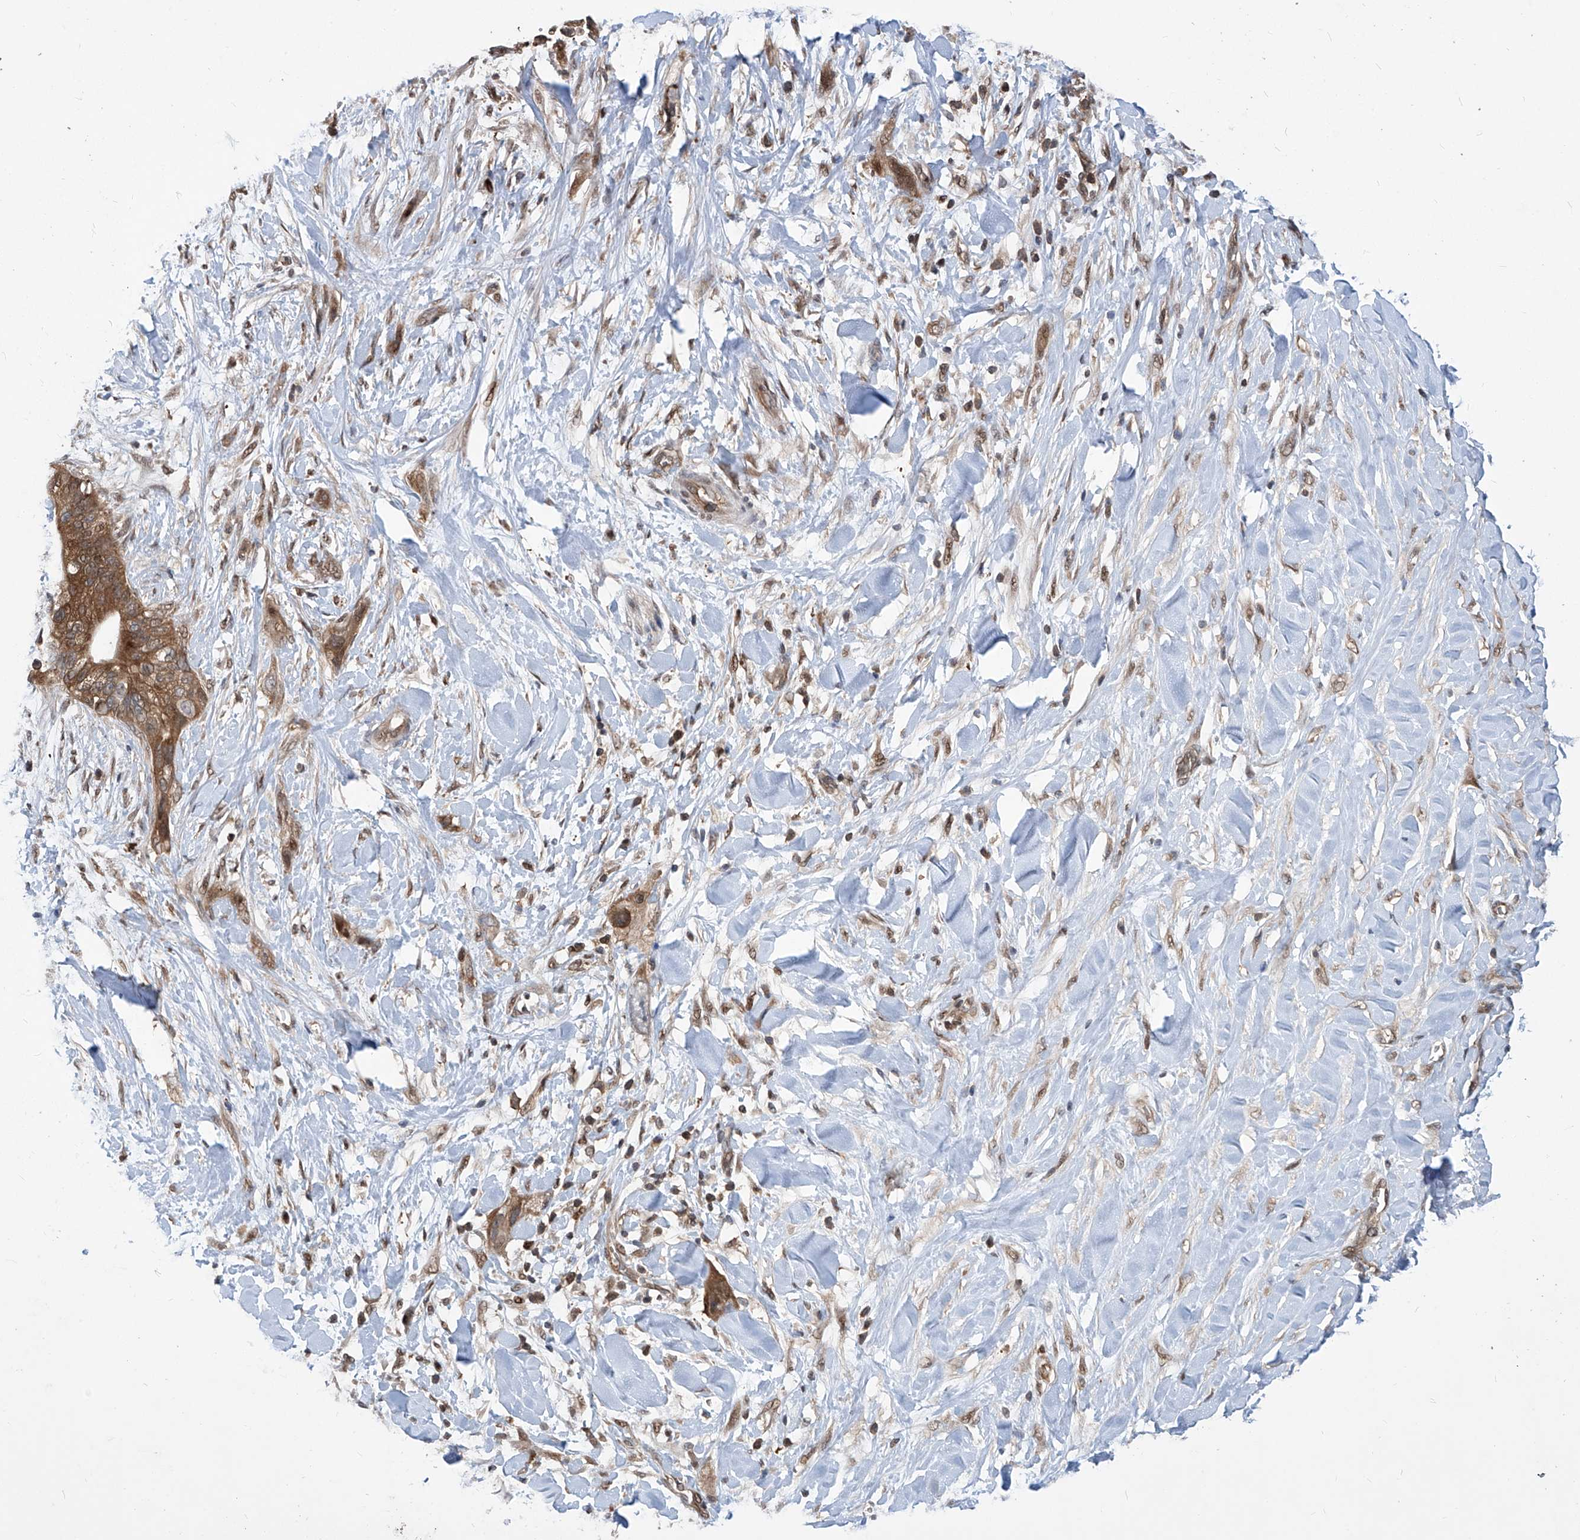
{"staining": {"intensity": "moderate", "quantity": "25%-75%", "location": "nuclear"}, "tissue": "pancreatic cancer", "cell_type": "Tumor cells", "image_type": "cancer", "snomed": [{"axis": "morphology", "description": "Normal tissue, NOS"}, {"axis": "morphology", "description": "Adenocarcinoma, NOS"}, {"axis": "topography", "description": "Pancreas"}, {"axis": "topography", "description": "Peripheral nerve tissue"}], "caption": "Immunohistochemistry image of neoplastic tissue: pancreatic adenocarcinoma stained using immunohistochemistry (IHC) displays medium levels of moderate protein expression localized specifically in the nuclear of tumor cells, appearing as a nuclear brown color.", "gene": "PSMB1", "patient": {"sex": "male", "age": 59}}